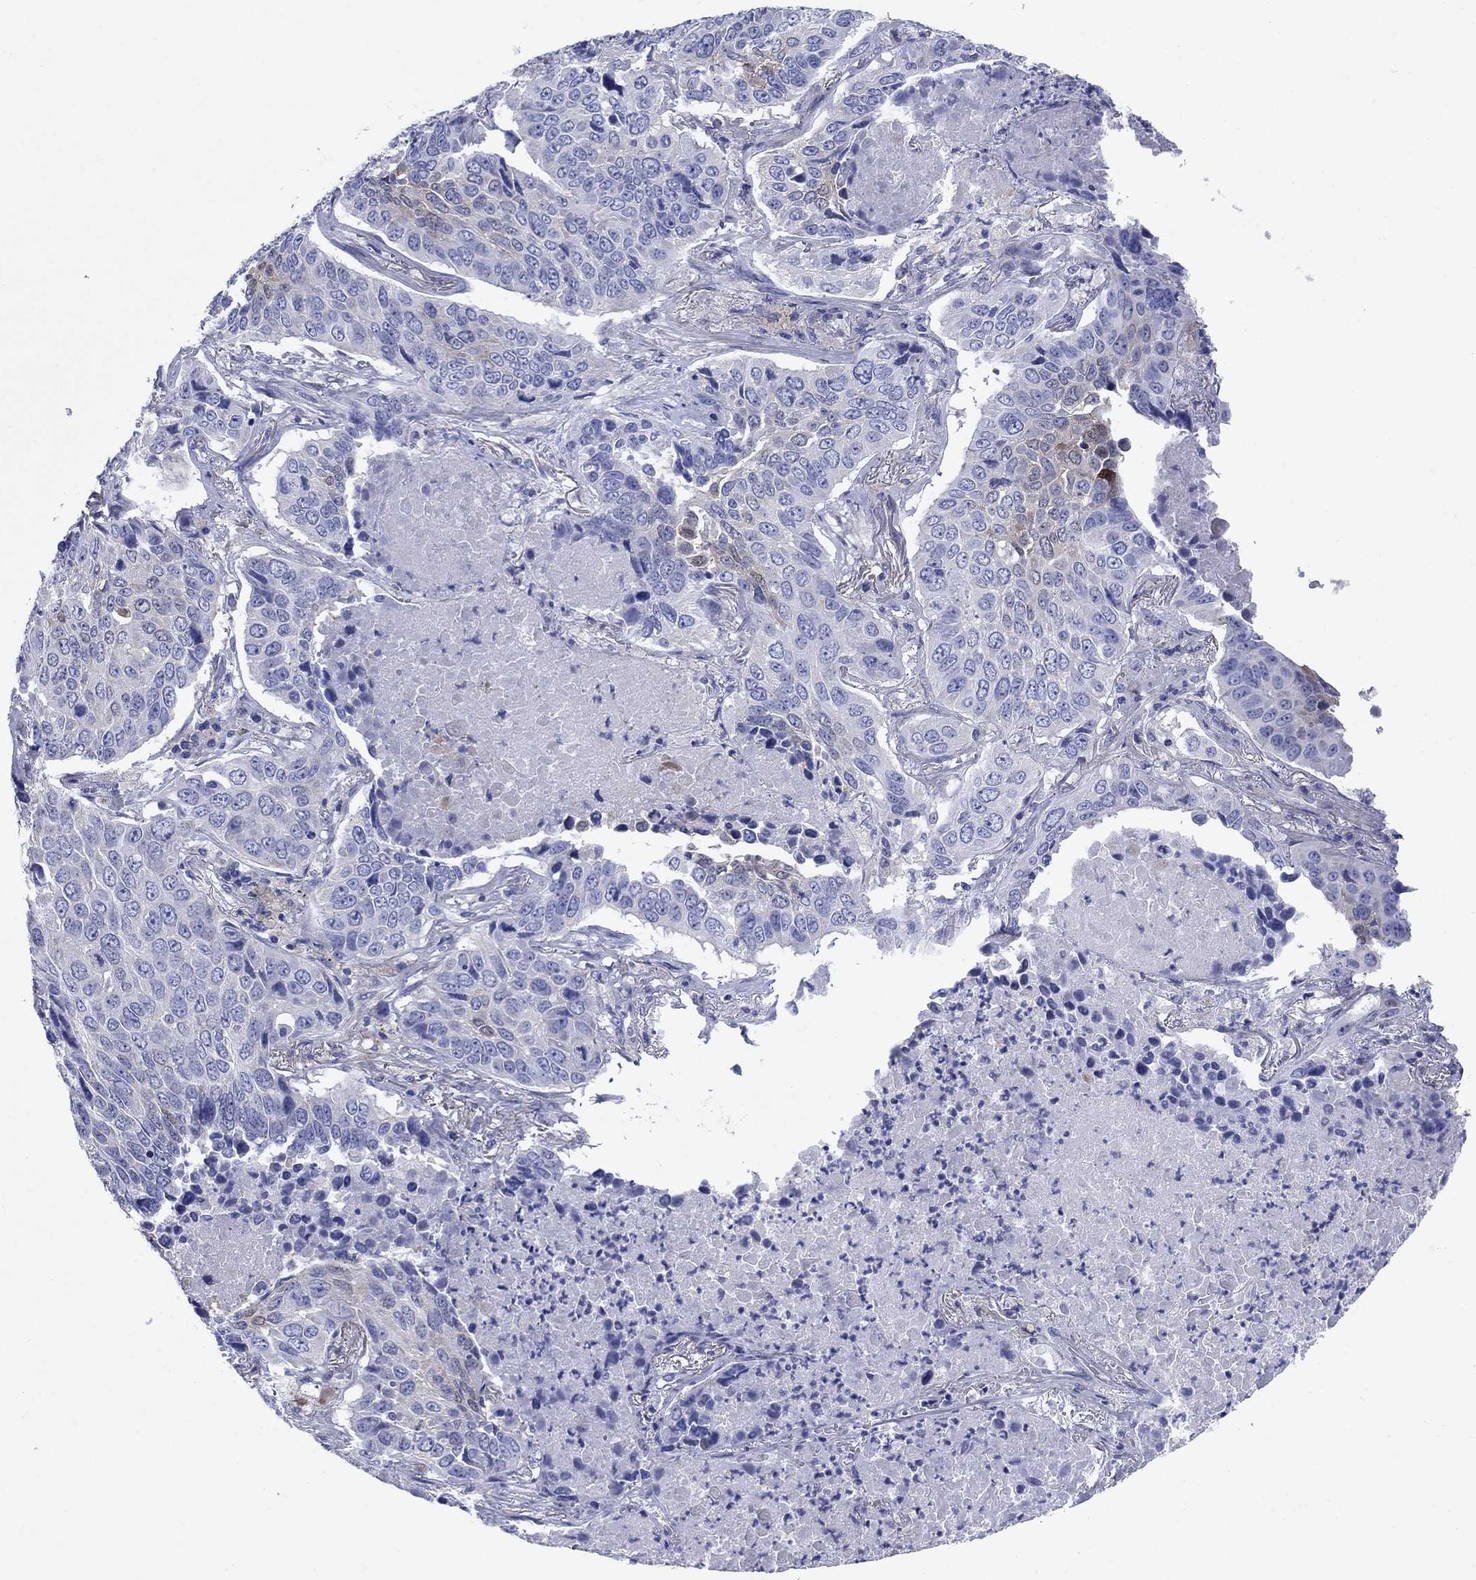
{"staining": {"intensity": "negative", "quantity": "none", "location": "none"}, "tissue": "lung cancer", "cell_type": "Tumor cells", "image_type": "cancer", "snomed": [{"axis": "morphology", "description": "Normal tissue, NOS"}, {"axis": "morphology", "description": "Squamous cell carcinoma, NOS"}, {"axis": "topography", "description": "Bronchus"}, {"axis": "topography", "description": "Lung"}], "caption": "An immunohistochemistry (IHC) photomicrograph of squamous cell carcinoma (lung) is shown. There is no staining in tumor cells of squamous cell carcinoma (lung).", "gene": "SULT2B1", "patient": {"sex": "male", "age": 64}}